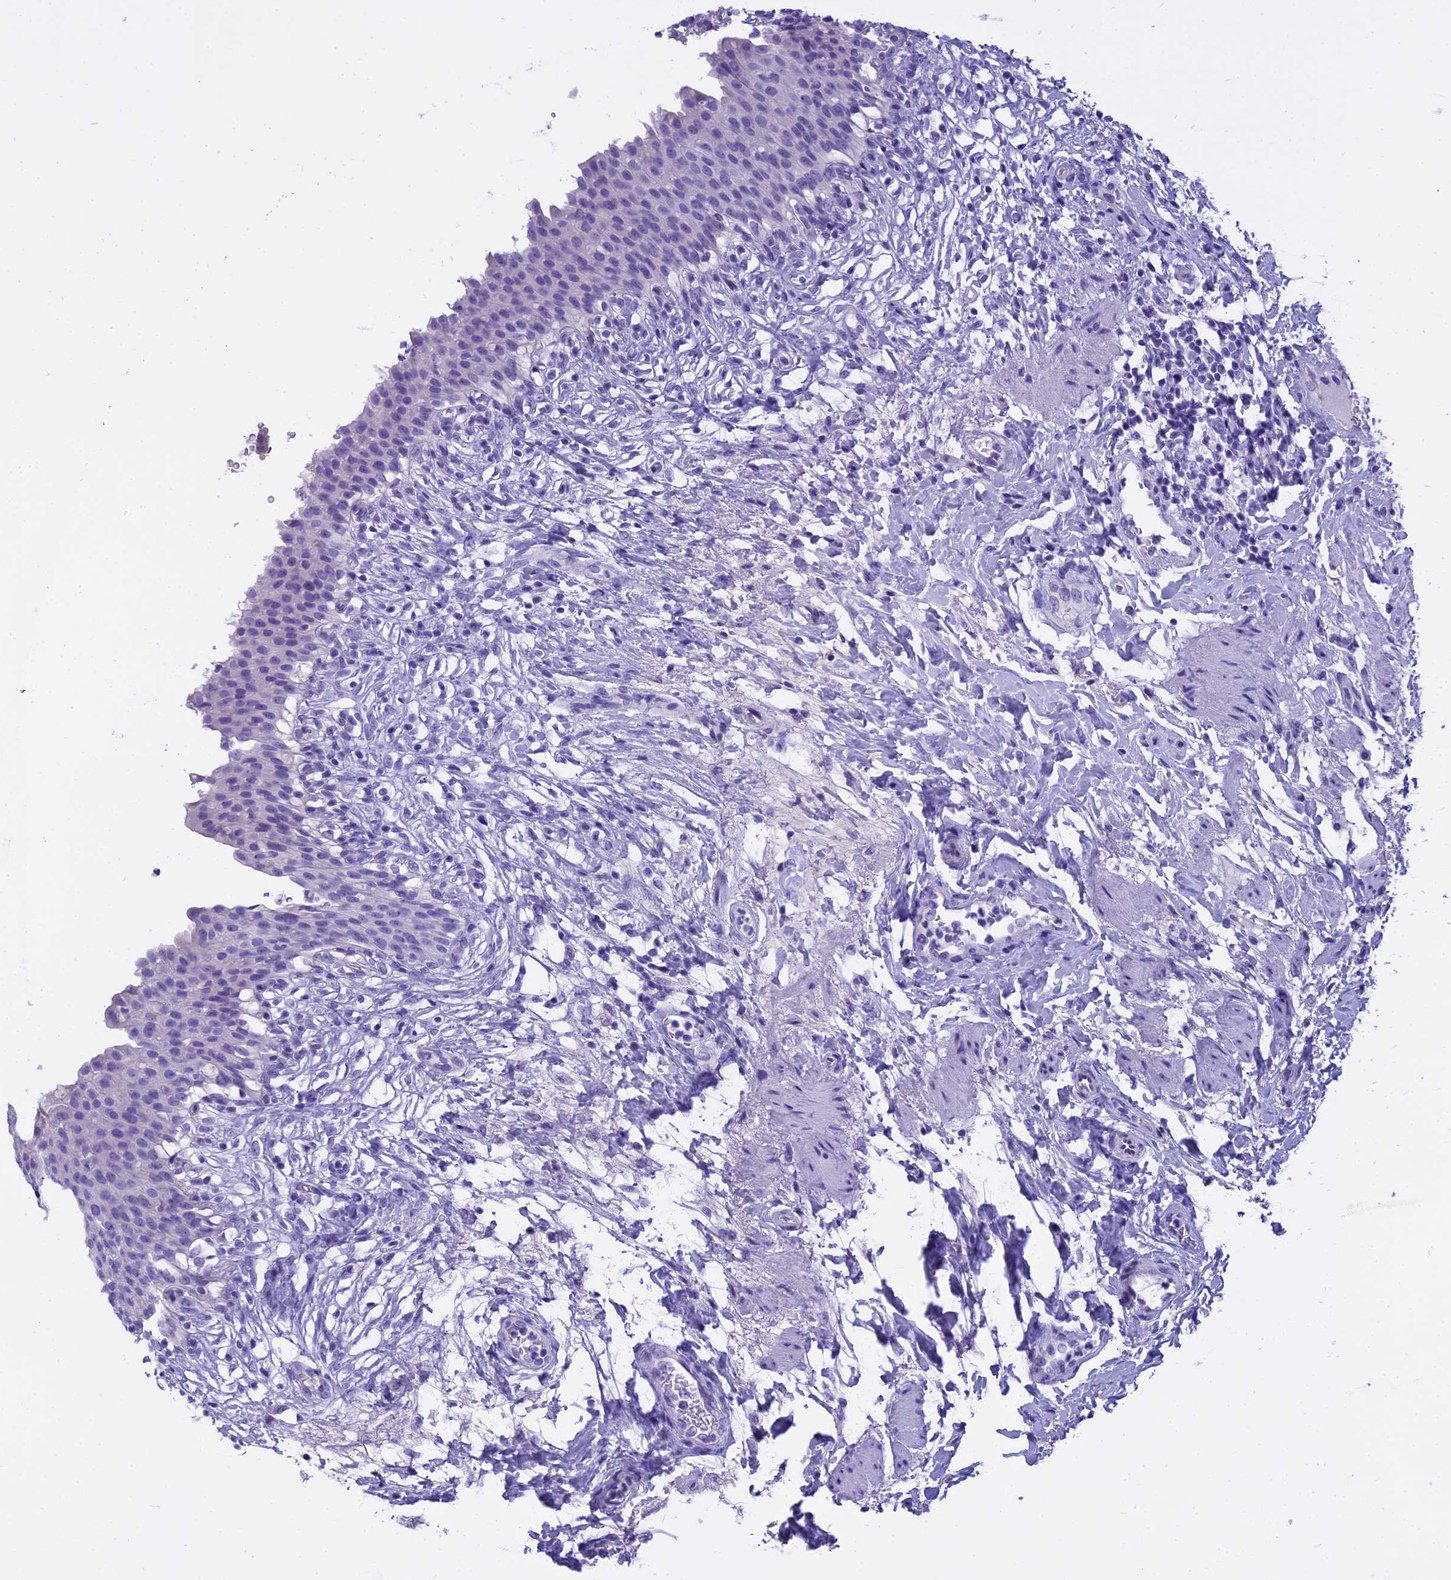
{"staining": {"intensity": "negative", "quantity": "none", "location": "none"}, "tissue": "urinary bladder", "cell_type": "Urothelial cells", "image_type": "normal", "snomed": [{"axis": "morphology", "description": "Normal tissue, NOS"}, {"axis": "topography", "description": "Urinary bladder"}], "caption": "IHC of unremarkable human urinary bladder shows no positivity in urothelial cells.", "gene": "KCTD14", "patient": {"sex": "female", "age": 60}}